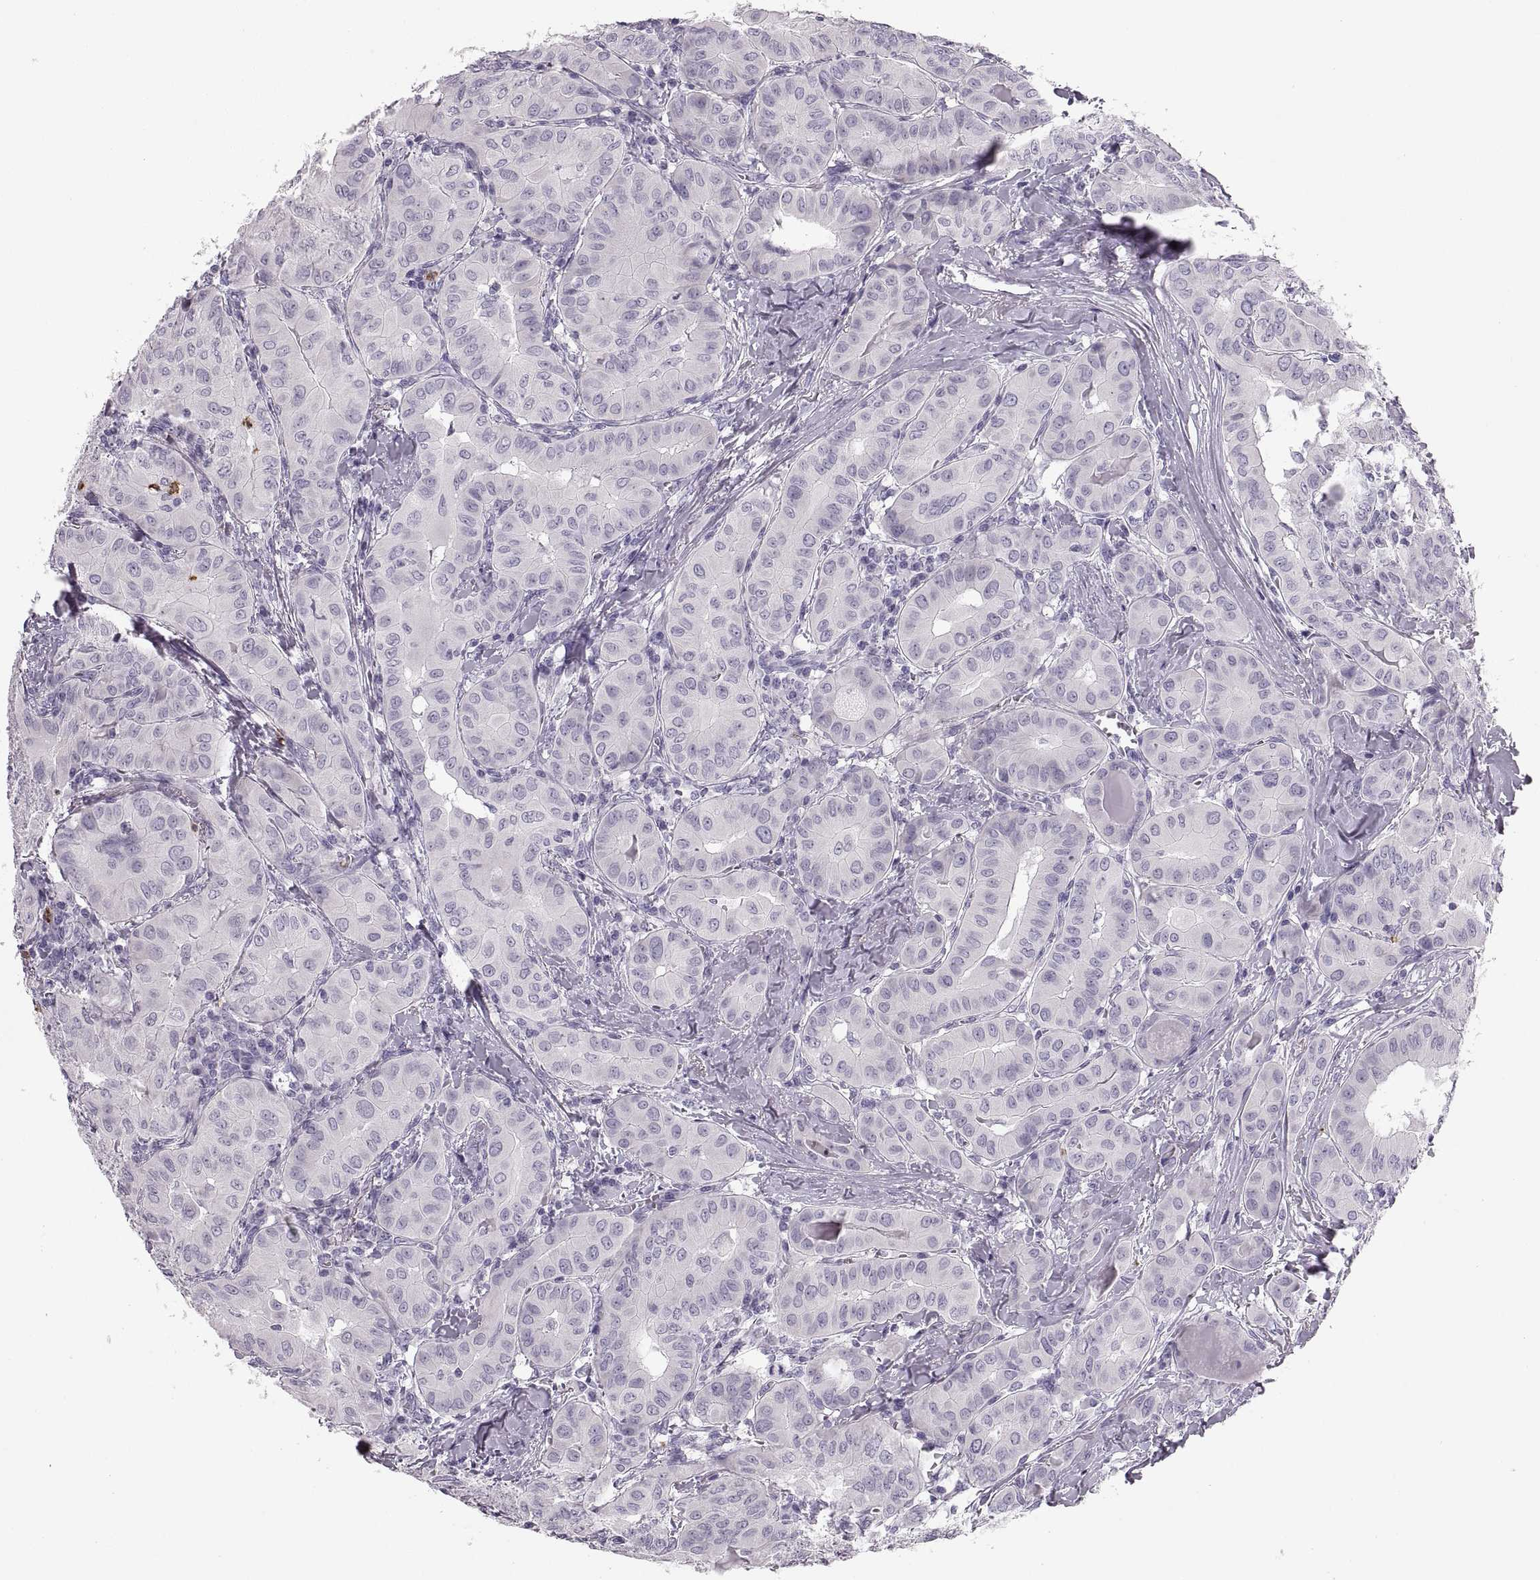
{"staining": {"intensity": "negative", "quantity": "none", "location": "none"}, "tissue": "thyroid cancer", "cell_type": "Tumor cells", "image_type": "cancer", "snomed": [{"axis": "morphology", "description": "Papillary adenocarcinoma, NOS"}, {"axis": "topography", "description": "Thyroid gland"}], "caption": "Immunohistochemistry (IHC) of human papillary adenocarcinoma (thyroid) displays no expression in tumor cells. (DAB (3,3'-diaminobenzidine) immunohistochemistry (IHC) with hematoxylin counter stain).", "gene": "MILR1", "patient": {"sex": "female", "age": 37}}